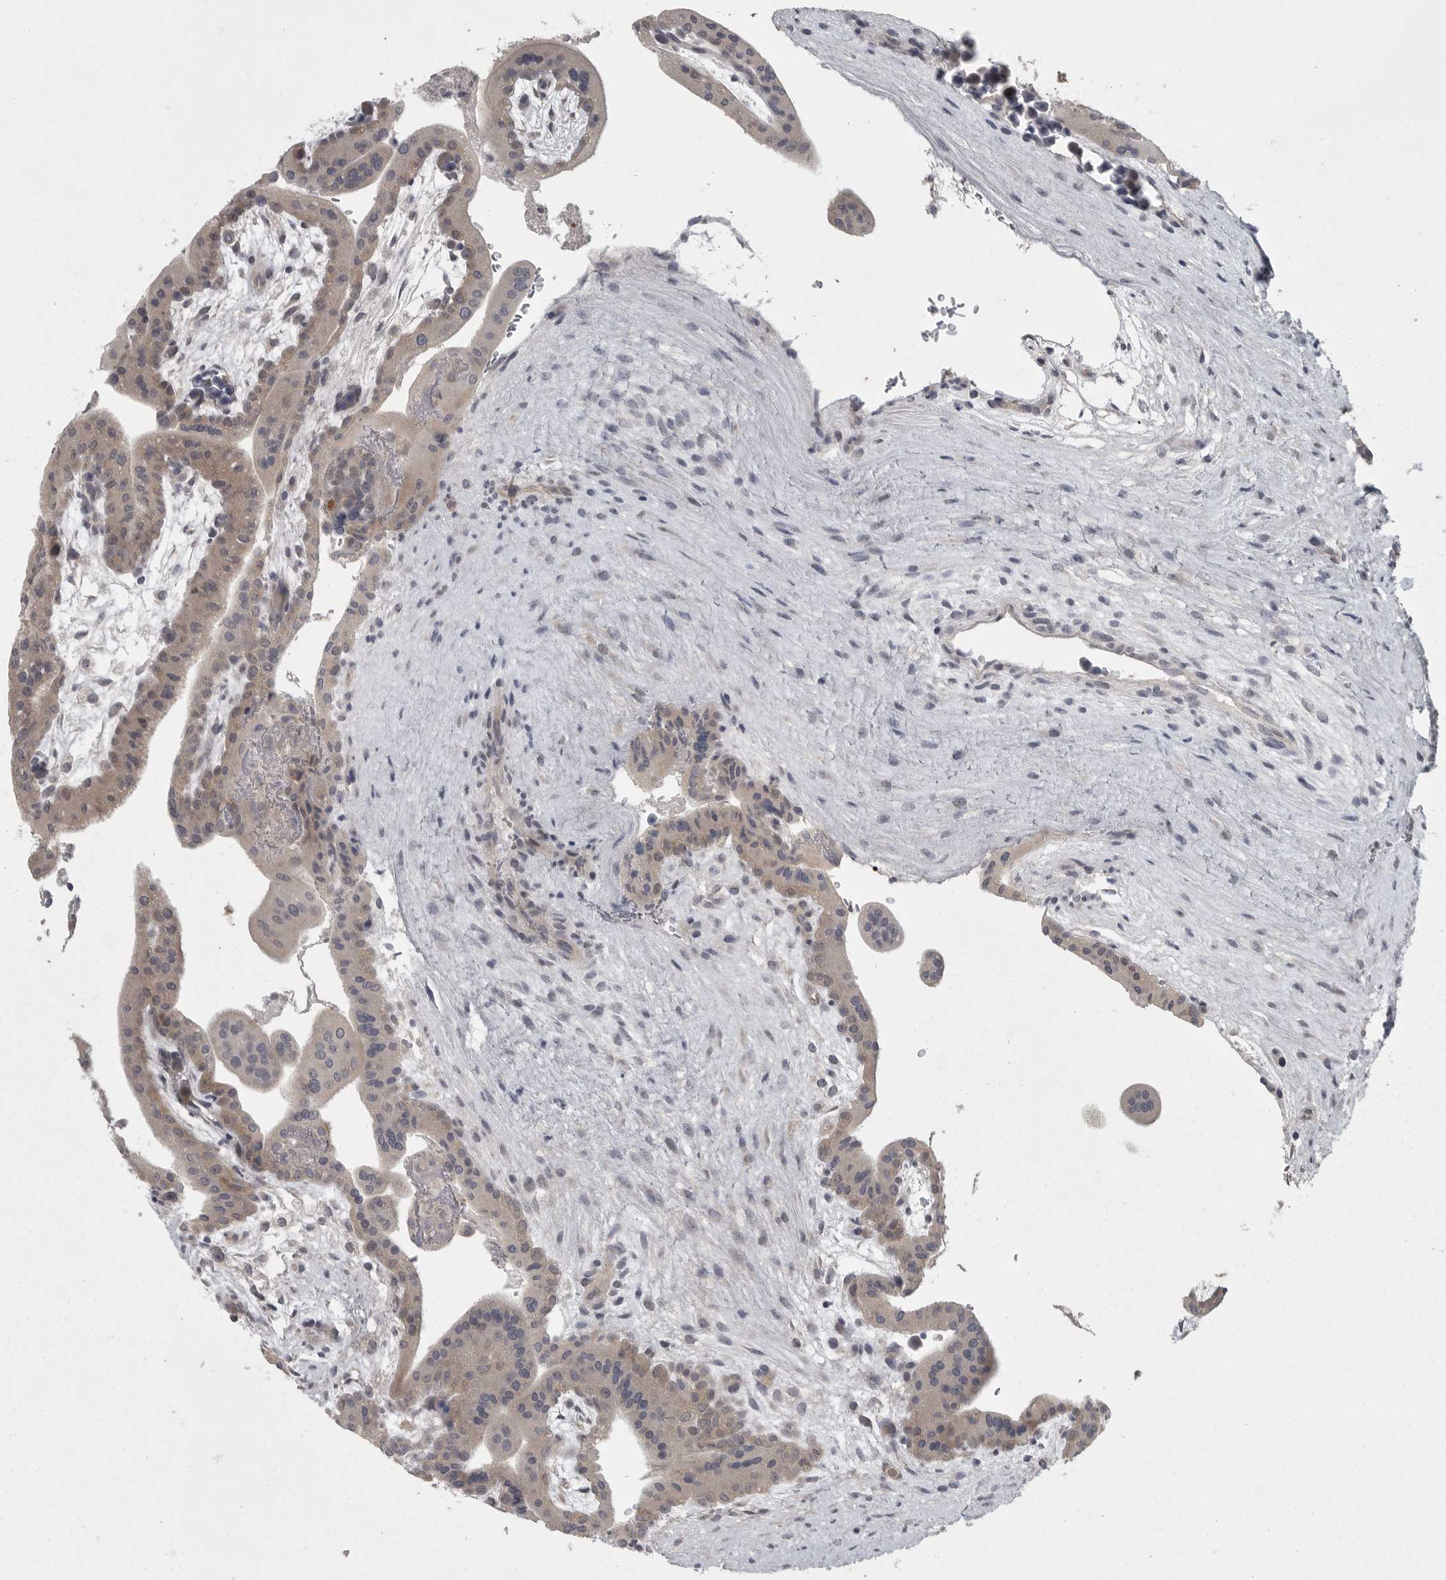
{"staining": {"intensity": "weak", "quantity": ">75%", "location": "cytoplasmic/membranous"}, "tissue": "placenta", "cell_type": "Decidual cells", "image_type": "normal", "snomed": [{"axis": "morphology", "description": "Normal tissue, NOS"}, {"axis": "topography", "description": "Placenta"}], "caption": "A brown stain shows weak cytoplasmic/membranous positivity of a protein in decidual cells of unremarkable human placenta. Nuclei are stained in blue.", "gene": "PHF13", "patient": {"sex": "female", "age": 35}}